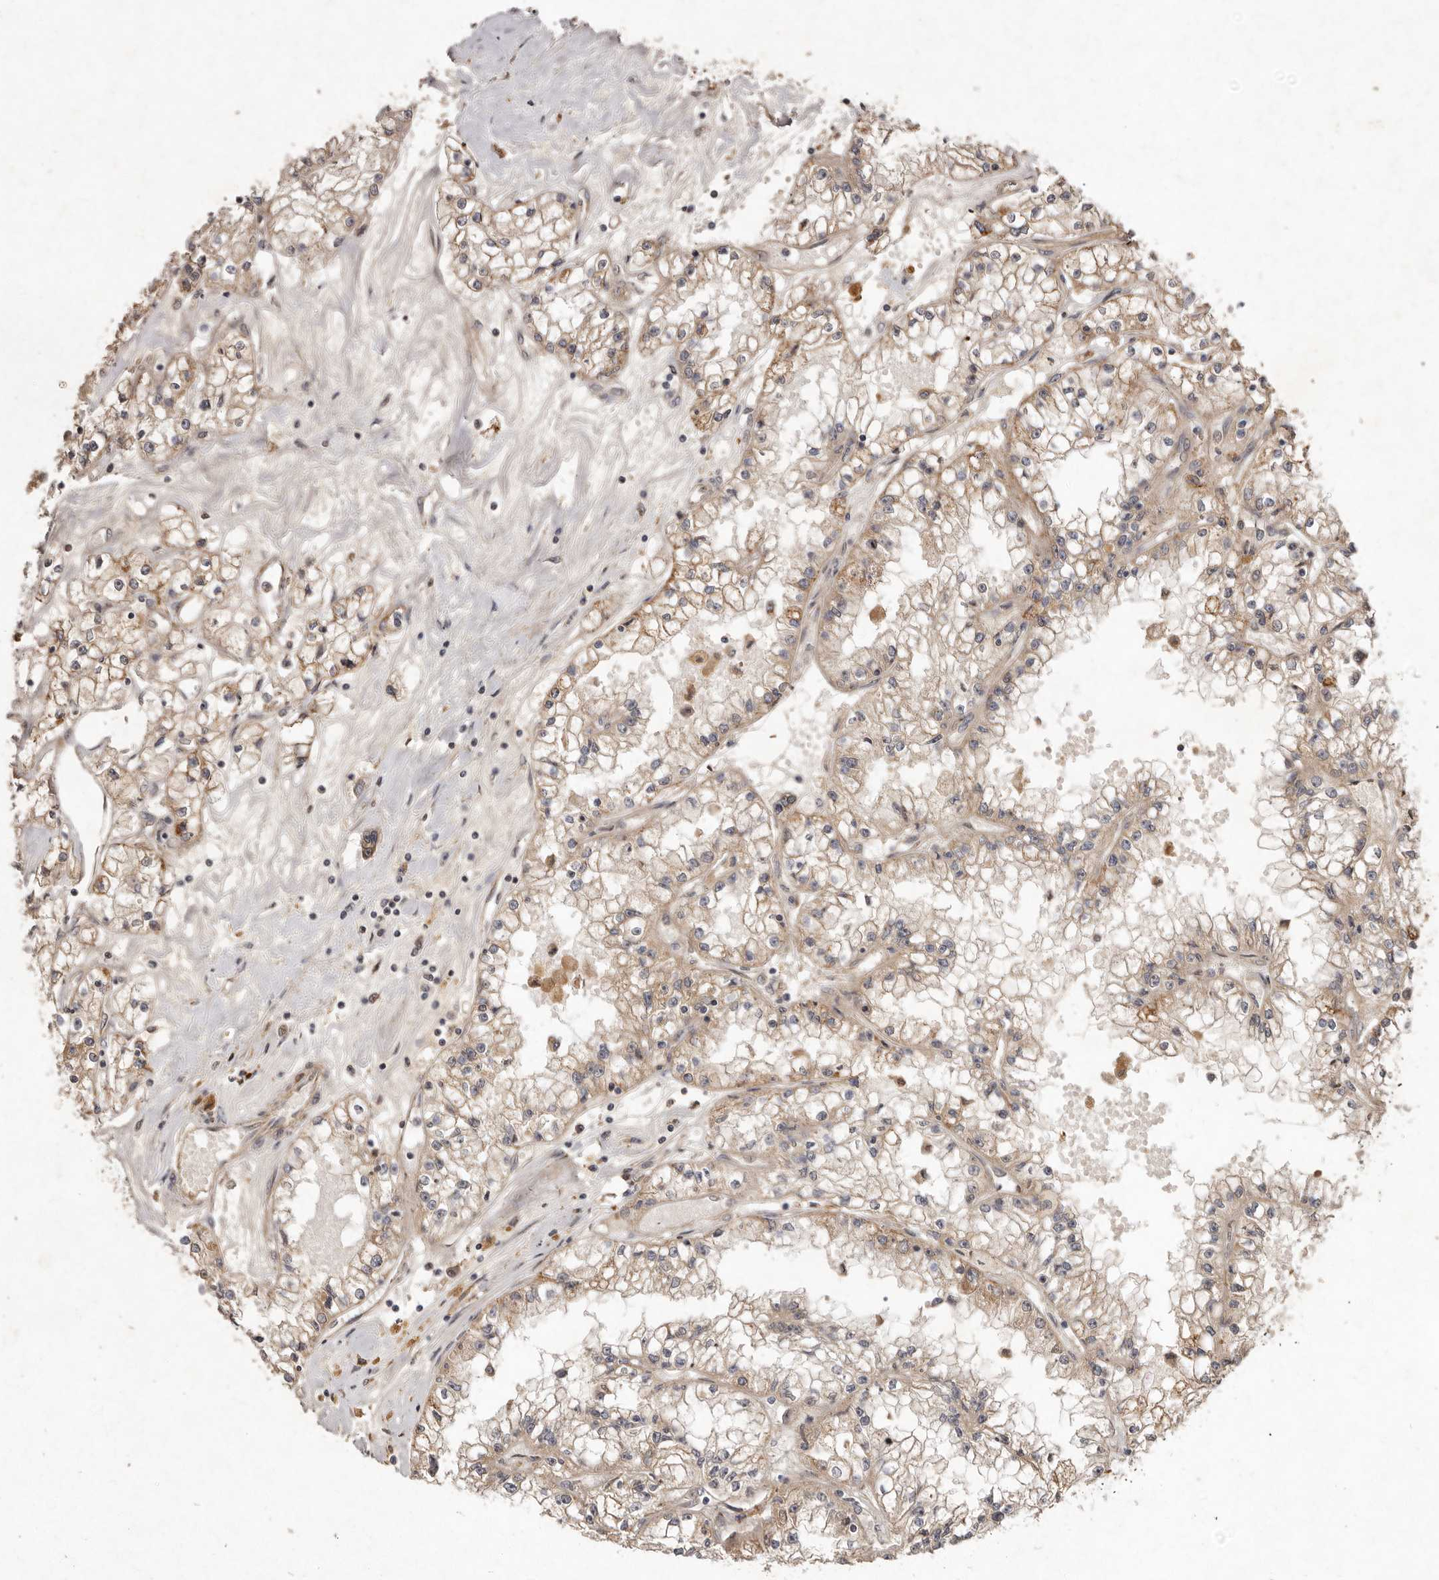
{"staining": {"intensity": "moderate", "quantity": ">75%", "location": "cytoplasmic/membranous"}, "tissue": "renal cancer", "cell_type": "Tumor cells", "image_type": "cancer", "snomed": [{"axis": "morphology", "description": "Adenocarcinoma, NOS"}, {"axis": "topography", "description": "Kidney"}], "caption": "Immunohistochemistry (IHC) of adenocarcinoma (renal) reveals medium levels of moderate cytoplasmic/membranous positivity in approximately >75% of tumor cells.", "gene": "SEMA3A", "patient": {"sex": "male", "age": 56}}